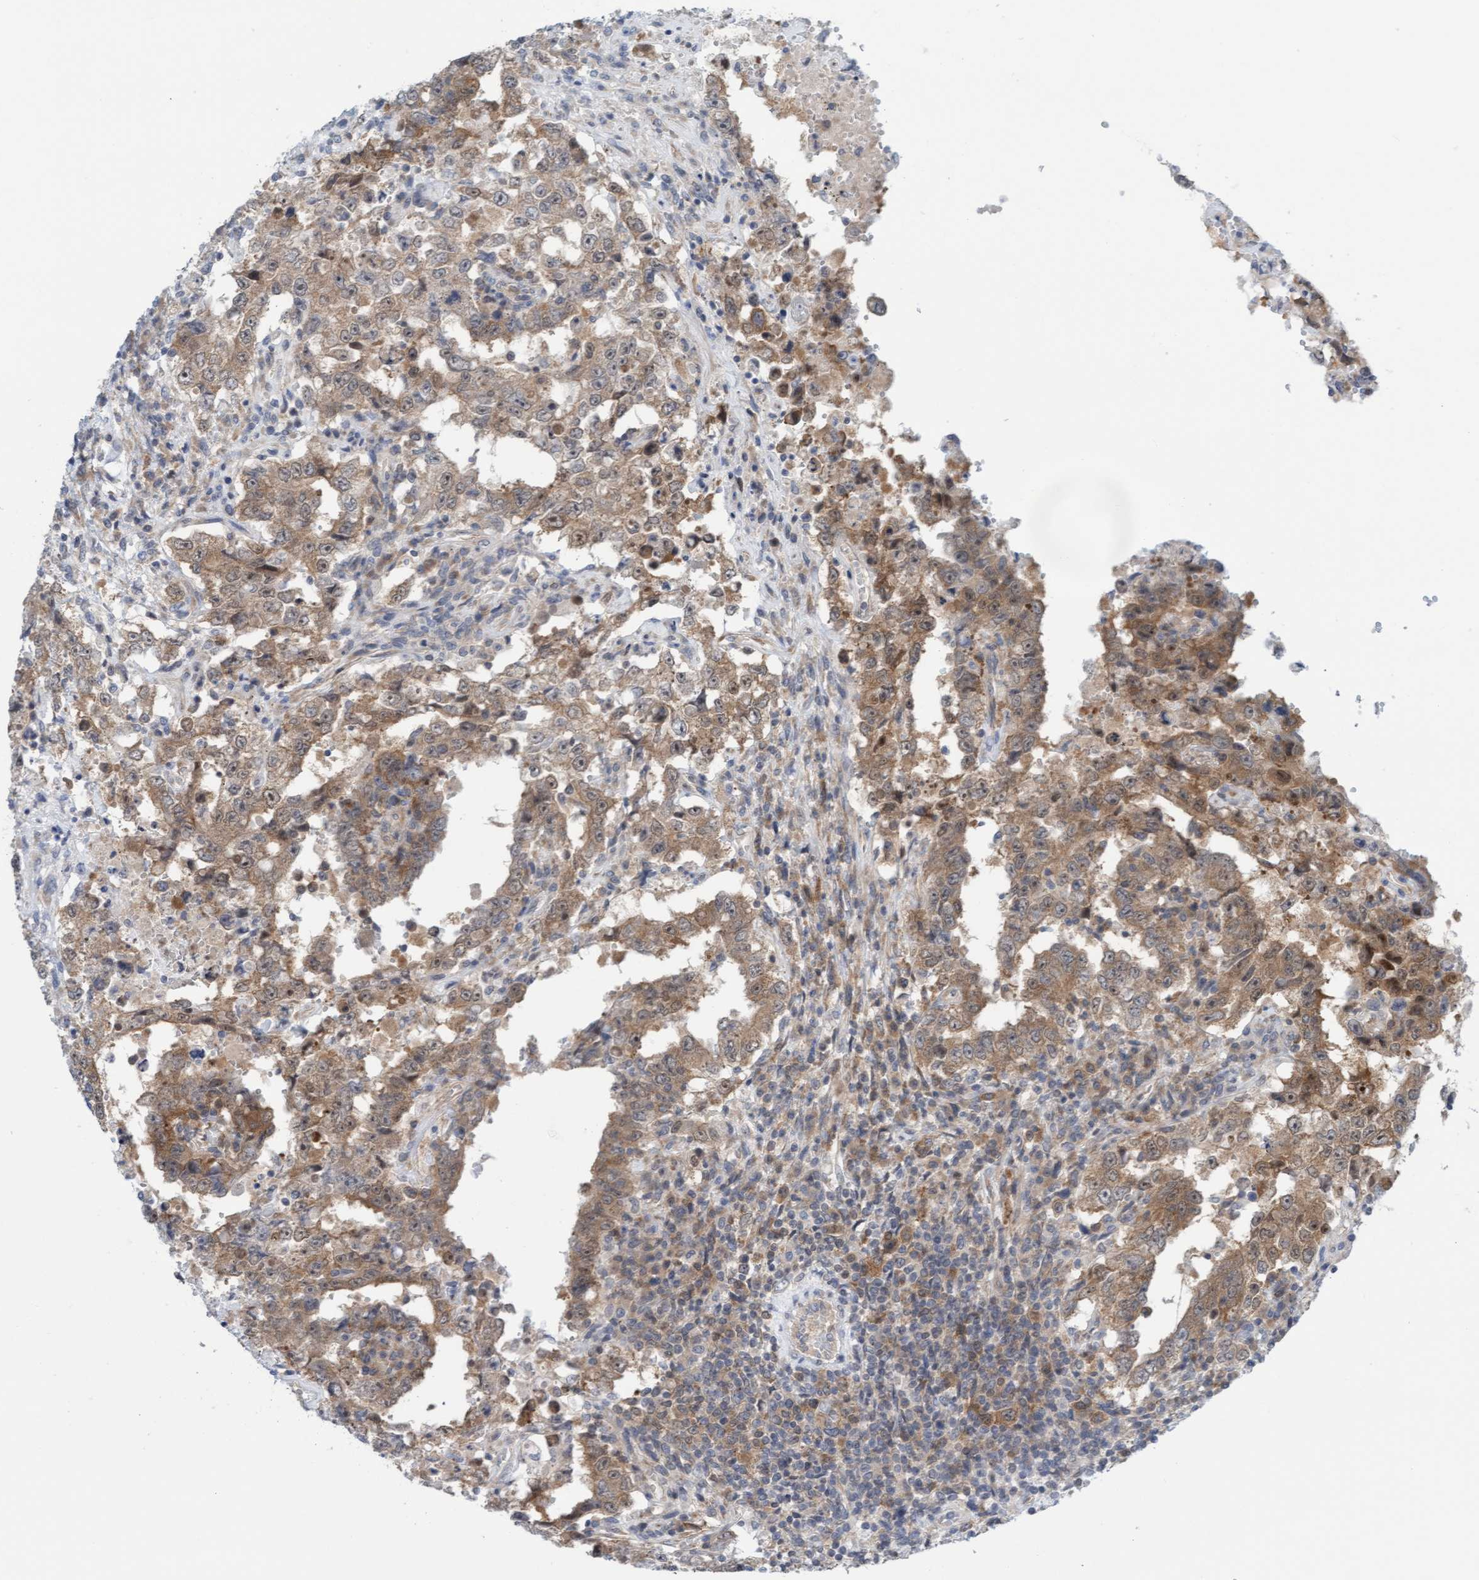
{"staining": {"intensity": "moderate", "quantity": ">75%", "location": "cytoplasmic/membranous"}, "tissue": "testis cancer", "cell_type": "Tumor cells", "image_type": "cancer", "snomed": [{"axis": "morphology", "description": "Carcinoma, Embryonal, NOS"}, {"axis": "topography", "description": "Testis"}], "caption": "Tumor cells display moderate cytoplasmic/membranous expression in about >75% of cells in embryonal carcinoma (testis). The staining was performed using DAB (3,3'-diaminobenzidine), with brown indicating positive protein expression. Nuclei are stained blue with hematoxylin.", "gene": "AMZ2", "patient": {"sex": "male", "age": 26}}